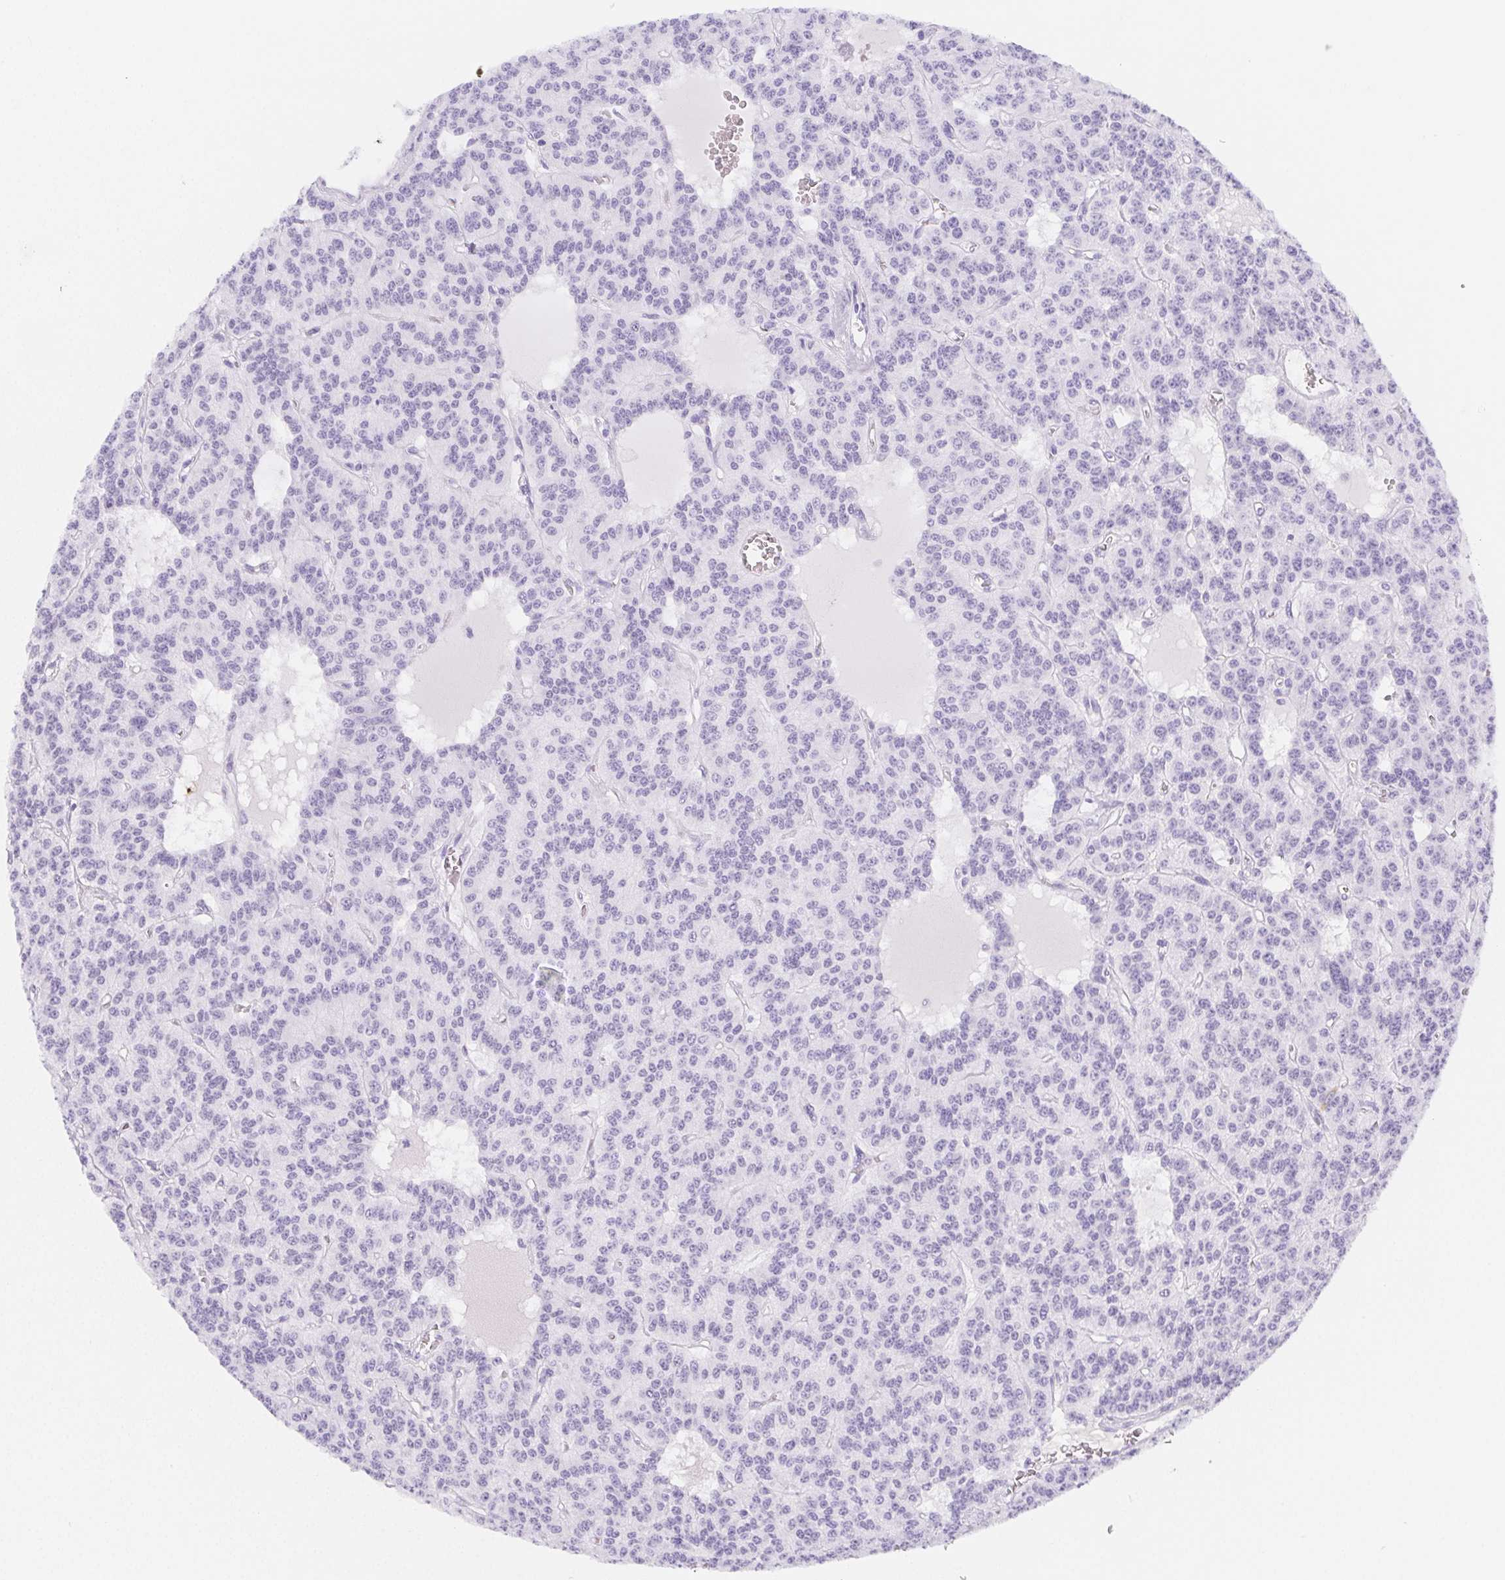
{"staining": {"intensity": "negative", "quantity": "none", "location": "none"}, "tissue": "carcinoid", "cell_type": "Tumor cells", "image_type": "cancer", "snomed": [{"axis": "morphology", "description": "Carcinoid, malignant, NOS"}, {"axis": "topography", "description": "Lung"}], "caption": "The image exhibits no staining of tumor cells in carcinoid (malignant).", "gene": "ITIH2", "patient": {"sex": "female", "age": 71}}